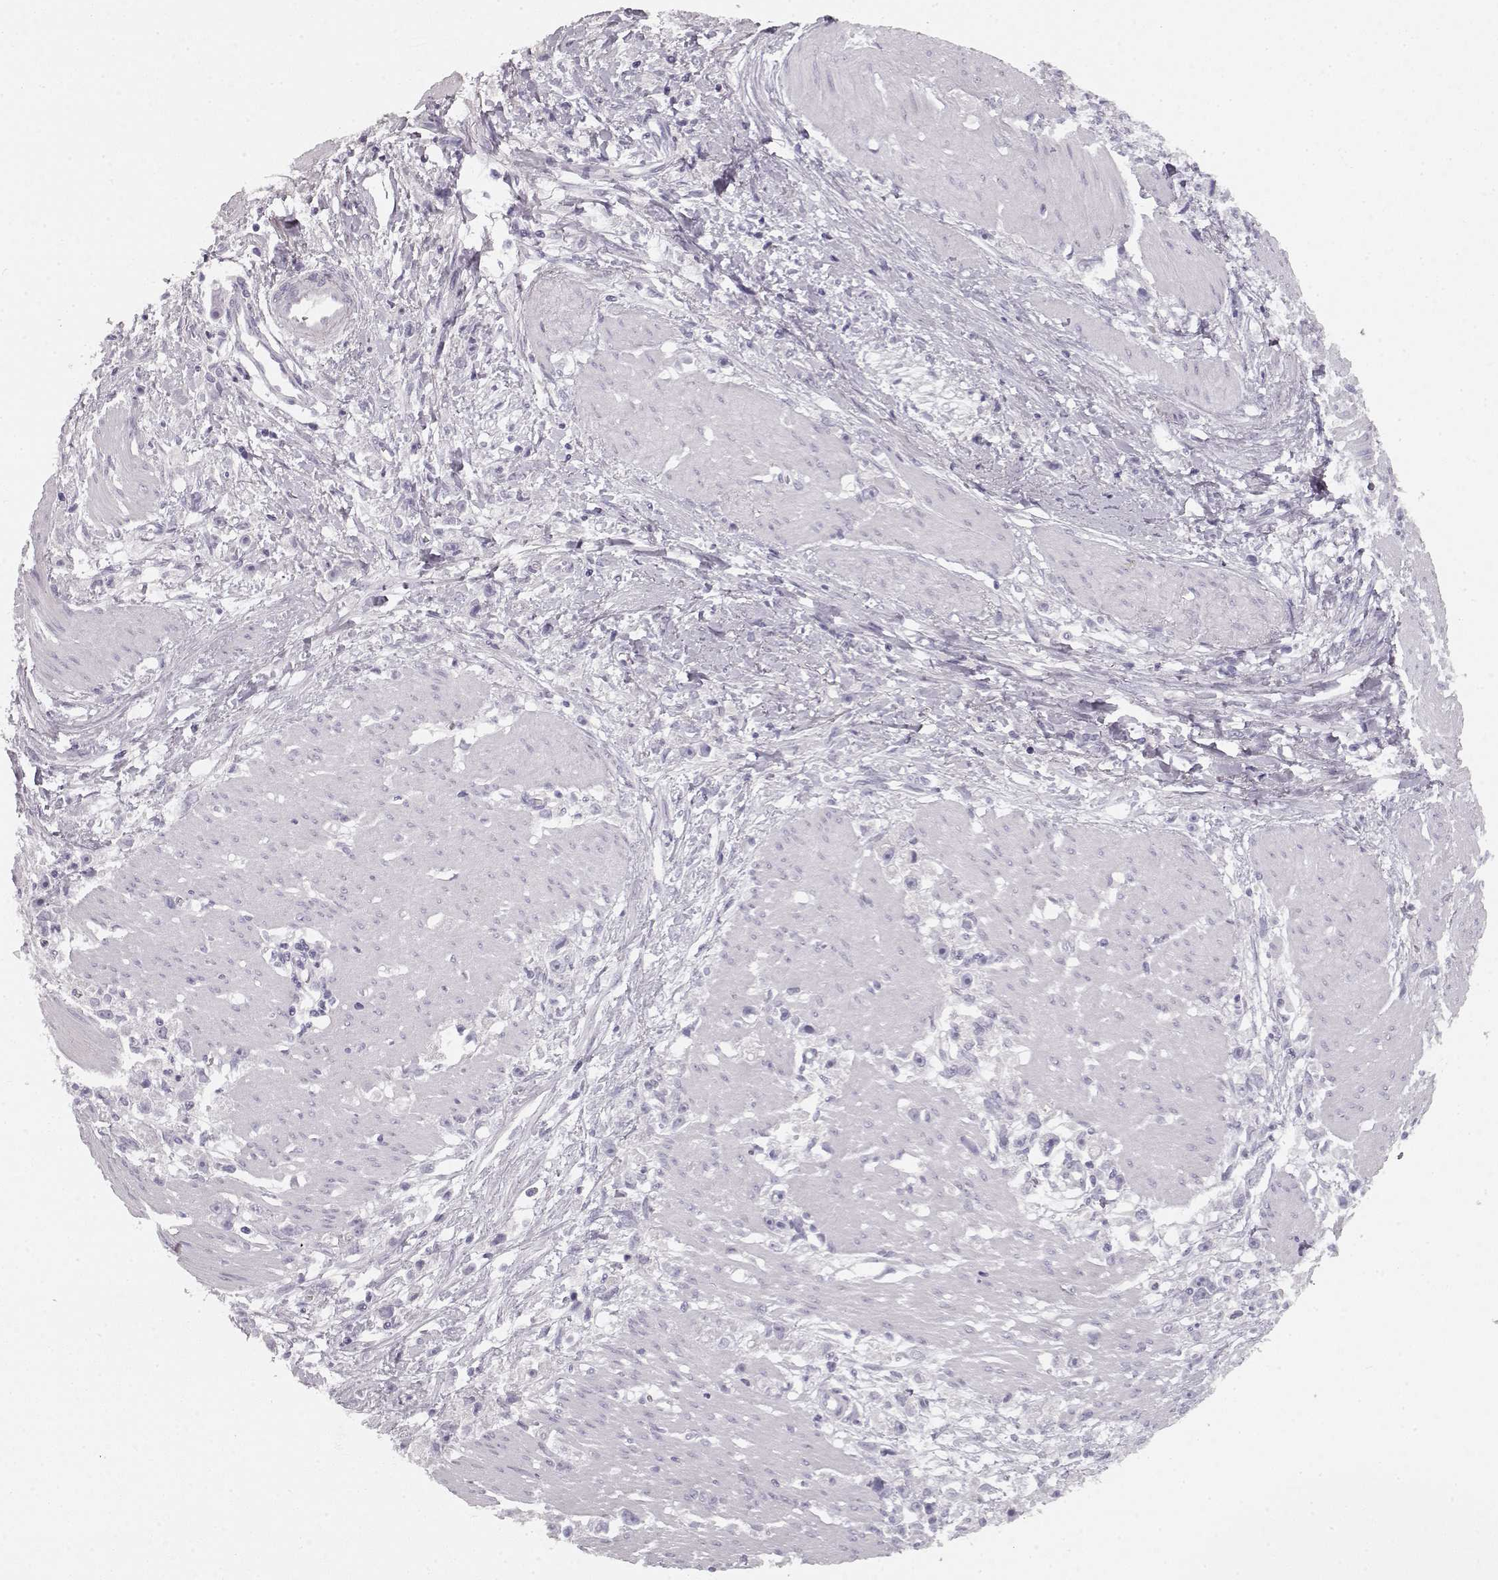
{"staining": {"intensity": "negative", "quantity": "none", "location": "none"}, "tissue": "stomach cancer", "cell_type": "Tumor cells", "image_type": "cancer", "snomed": [{"axis": "morphology", "description": "Adenocarcinoma, NOS"}, {"axis": "topography", "description": "Stomach"}], "caption": "Immunohistochemistry (IHC) histopathology image of stomach adenocarcinoma stained for a protein (brown), which exhibits no expression in tumor cells.", "gene": "KIAA0319", "patient": {"sex": "female", "age": 59}}